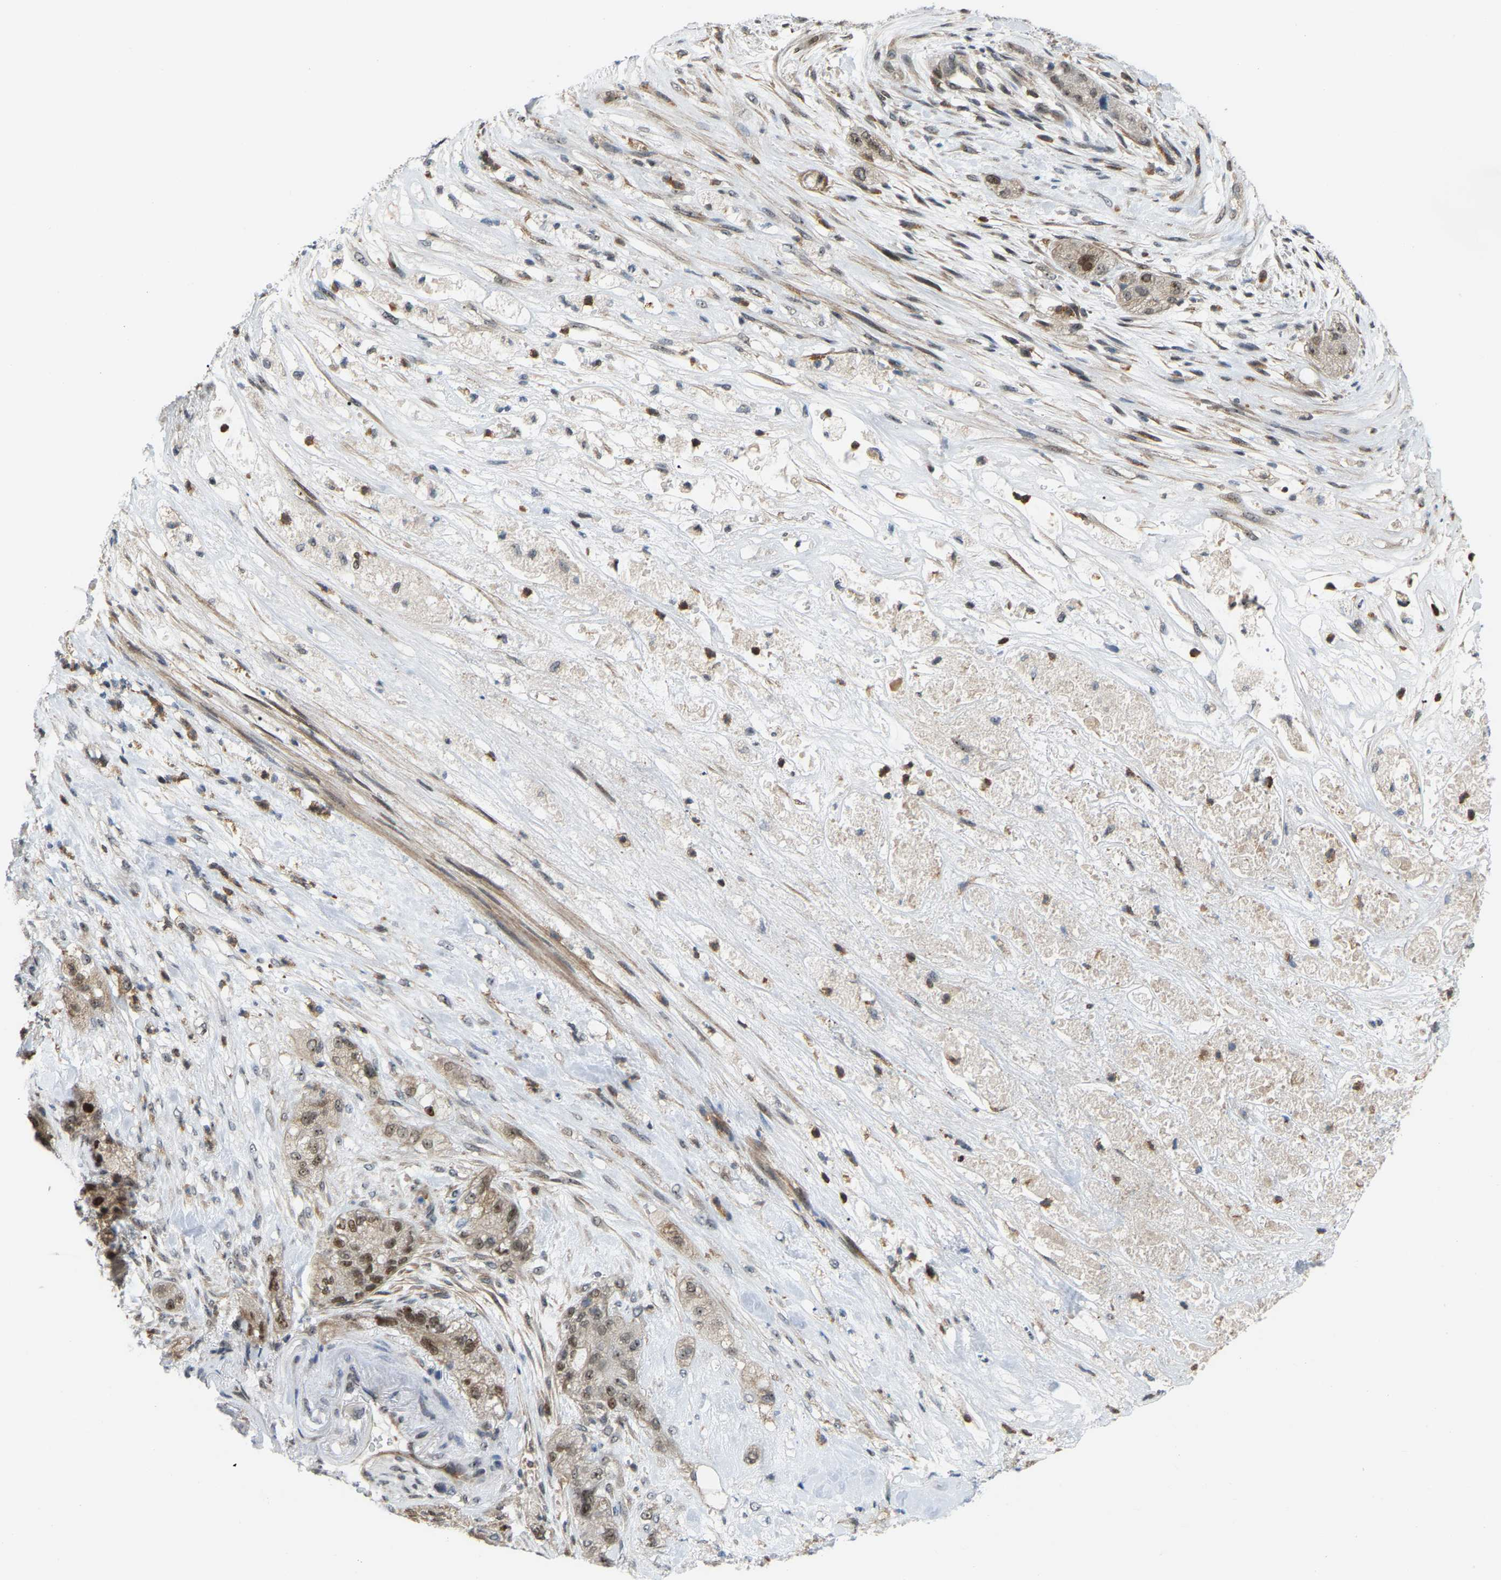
{"staining": {"intensity": "weak", "quantity": ">75%", "location": "nuclear"}, "tissue": "pancreatic cancer", "cell_type": "Tumor cells", "image_type": "cancer", "snomed": [{"axis": "morphology", "description": "Adenocarcinoma, NOS"}, {"axis": "topography", "description": "Pancreas"}], "caption": "A histopathology image showing weak nuclear expression in about >75% of tumor cells in pancreatic adenocarcinoma, as visualized by brown immunohistochemical staining.", "gene": "CROT", "patient": {"sex": "female", "age": 78}}